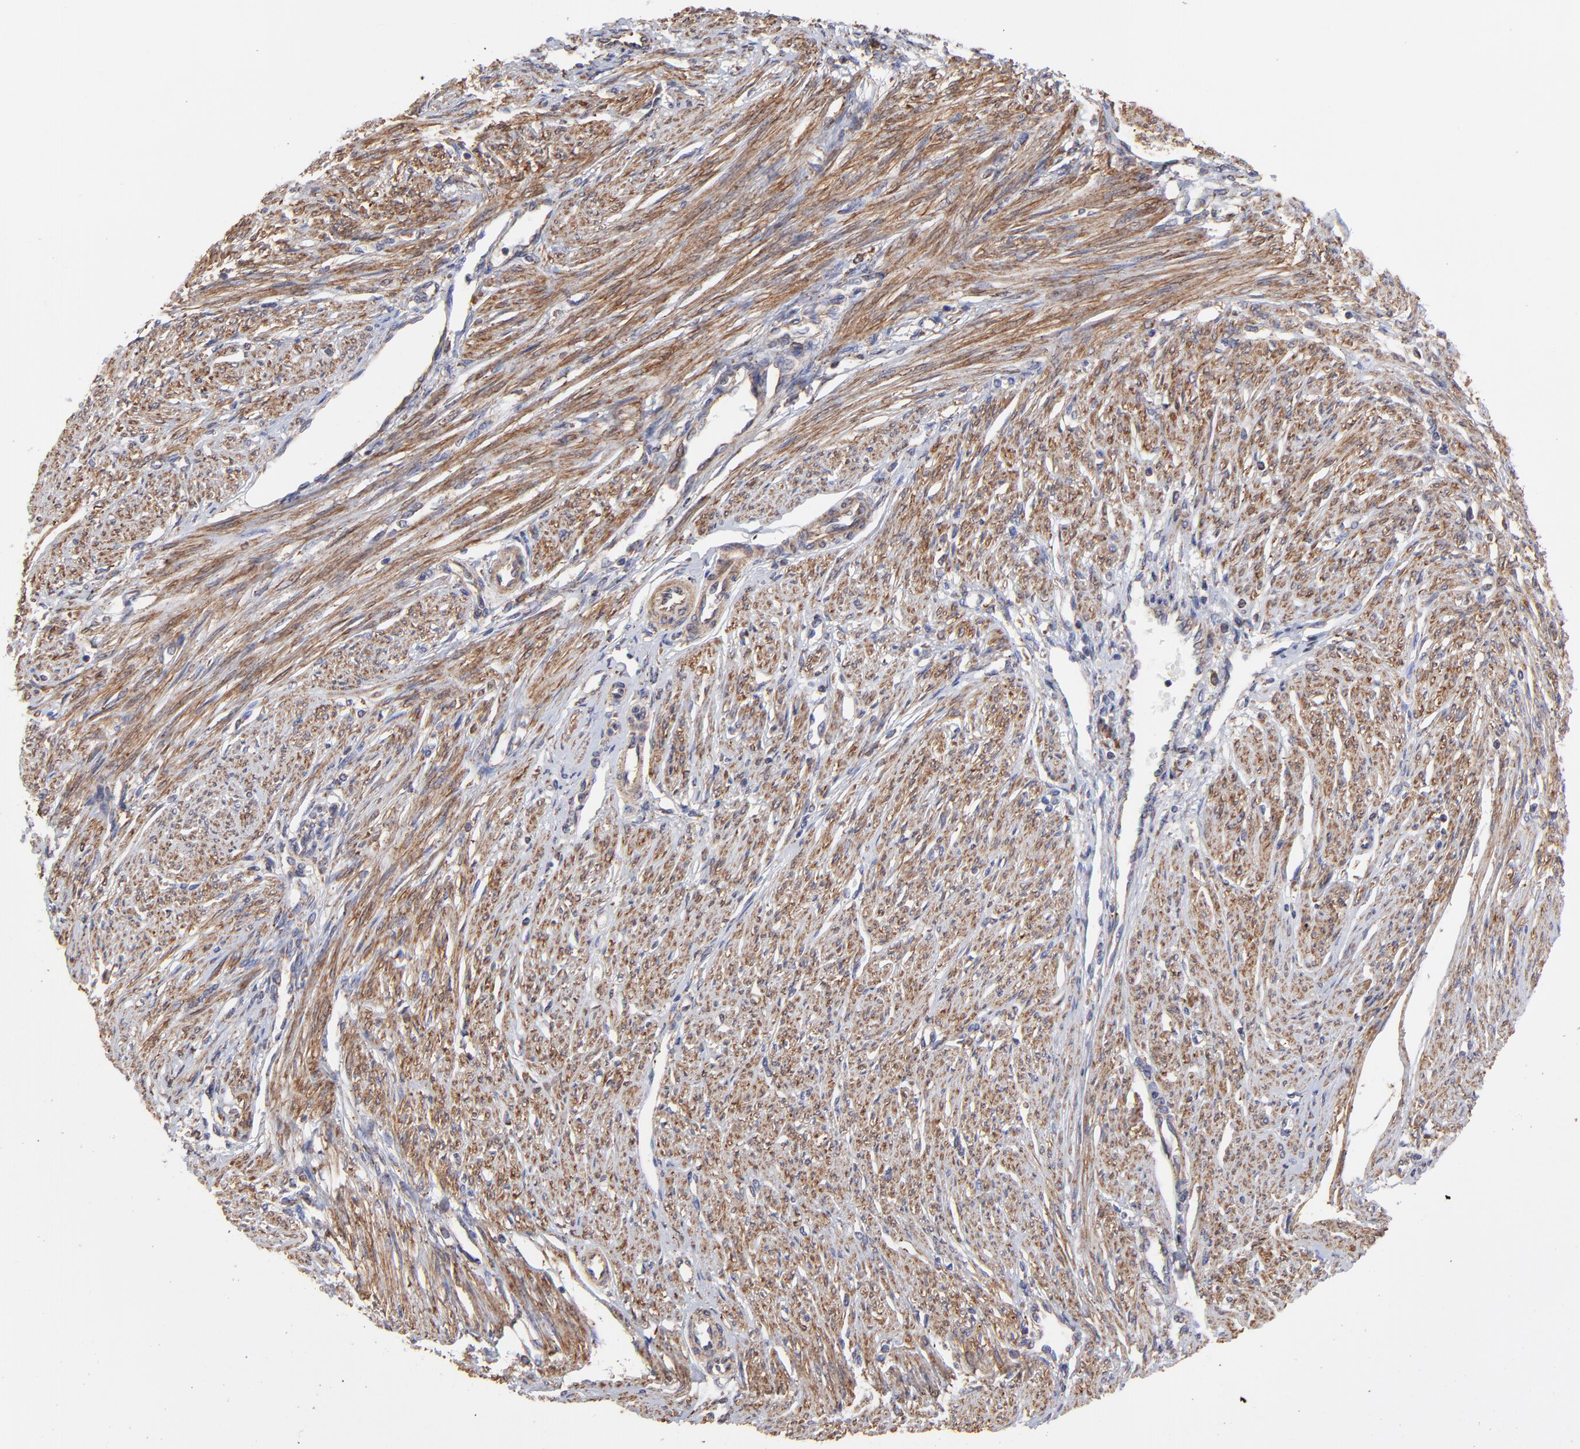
{"staining": {"intensity": "moderate", "quantity": ">75%", "location": "cytoplasmic/membranous"}, "tissue": "endometrial cancer", "cell_type": "Tumor cells", "image_type": "cancer", "snomed": [{"axis": "morphology", "description": "Adenocarcinoma, NOS"}, {"axis": "topography", "description": "Endometrium"}], "caption": "Brown immunohistochemical staining in adenocarcinoma (endometrial) reveals moderate cytoplasmic/membranous expression in approximately >75% of tumor cells.", "gene": "PFKM", "patient": {"sex": "female", "age": 51}}